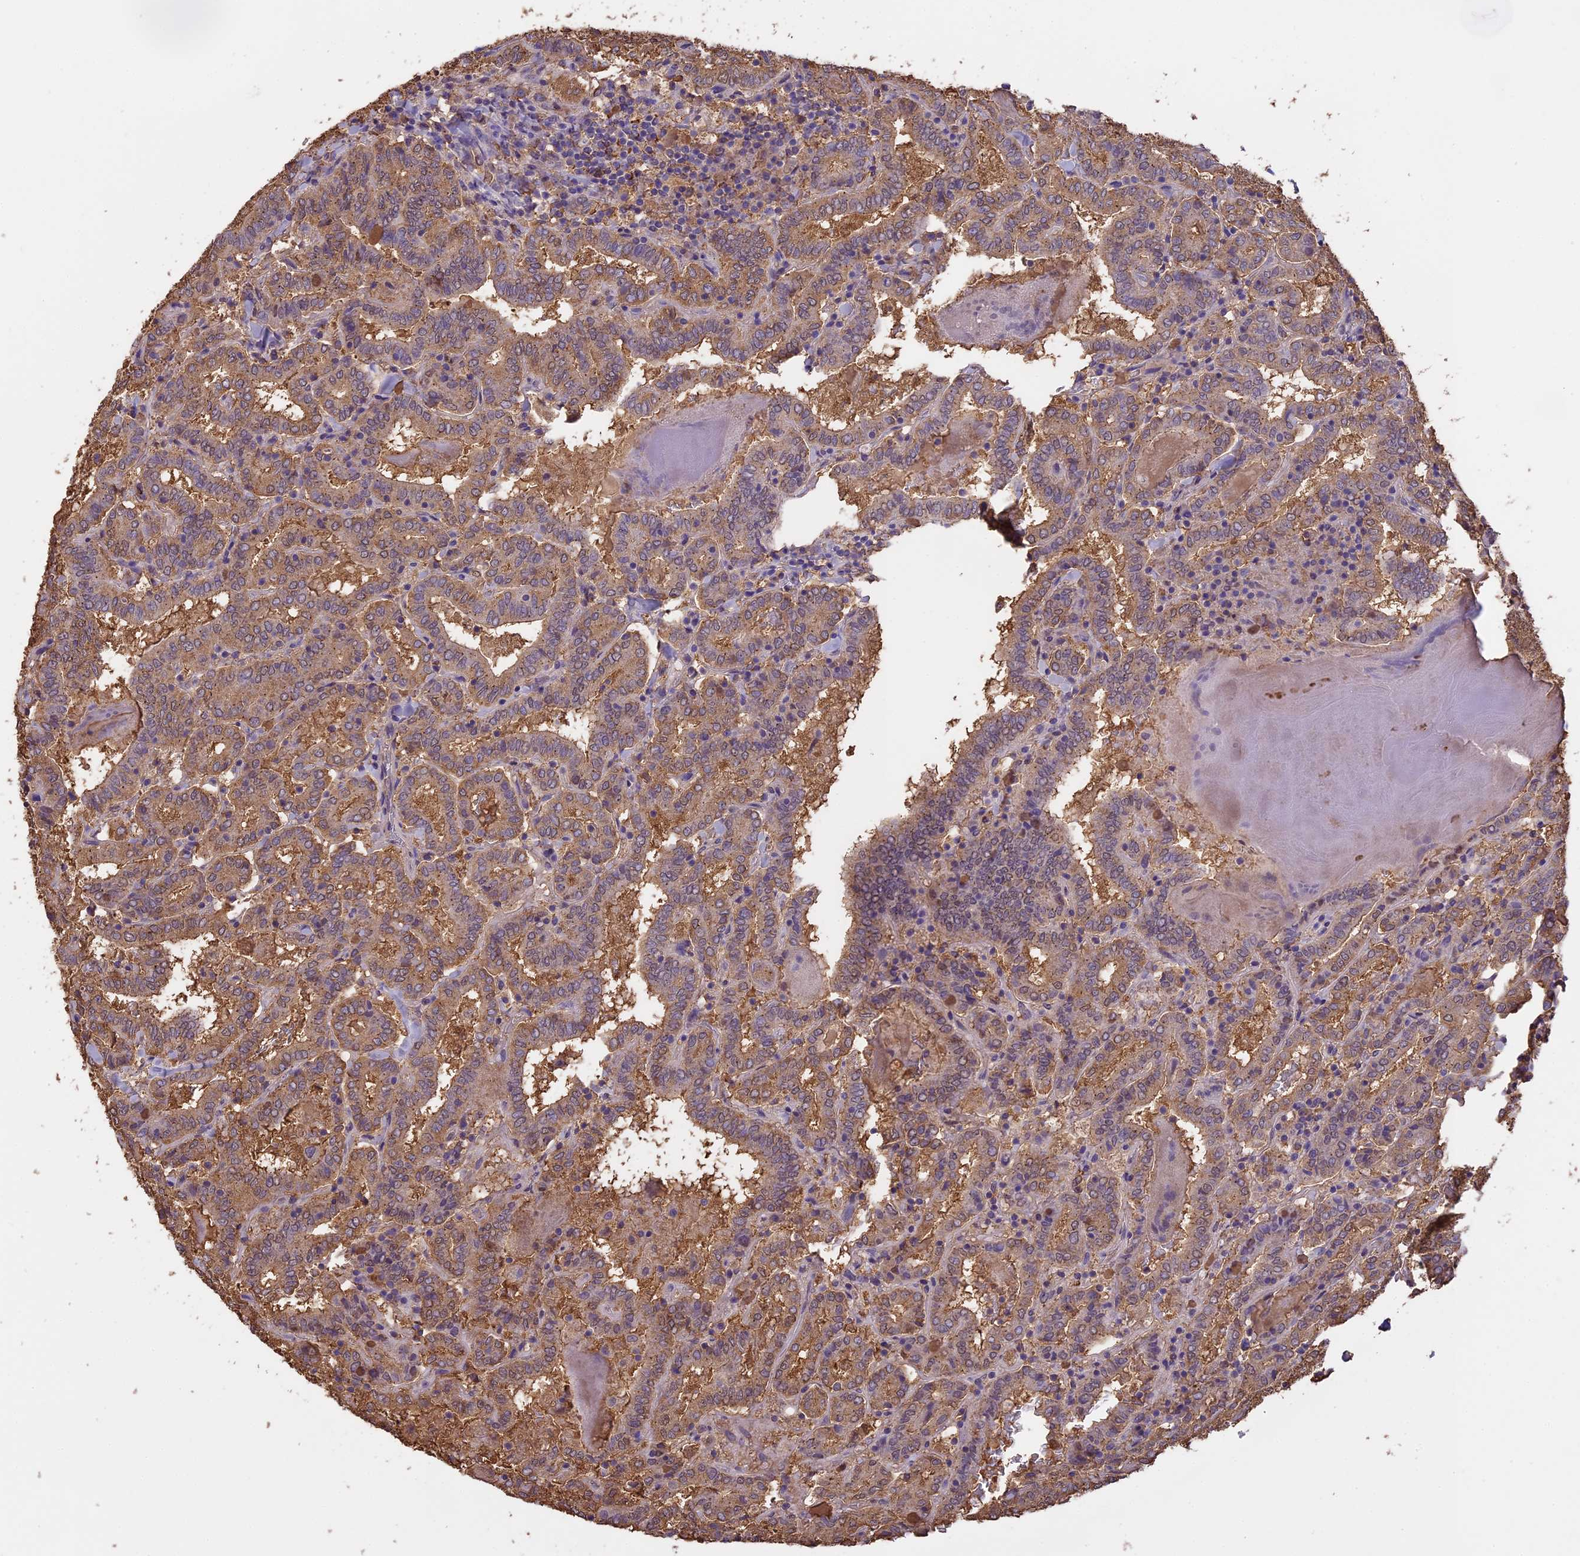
{"staining": {"intensity": "moderate", "quantity": "25%-75%", "location": "cytoplasmic/membranous"}, "tissue": "thyroid cancer", "cell_type": "Tumor cells", "image_type": "cancer", "snomed": [{"axis": "morphology", "description": "Papillary adenocarcinoma, NOS"}, {"axis": "topography", "description": "Thyroid gland"}], "caption": "High-power microscopy captured an IHC histopathology image of thyroid cancer (papillary adenocarcinoma), revealing moderate cytoplasmic/membranous staining in approximately 25%-75% of tumor cells. The protein of interest is stained brown, and the nuclei are stained in blue (DAB (3,3'-diaminobenzidine) IHC with brightfield microscopy, high magnification).", "gene": "ARHGAP19", "patient": {"sex": "female", "age": 72}}